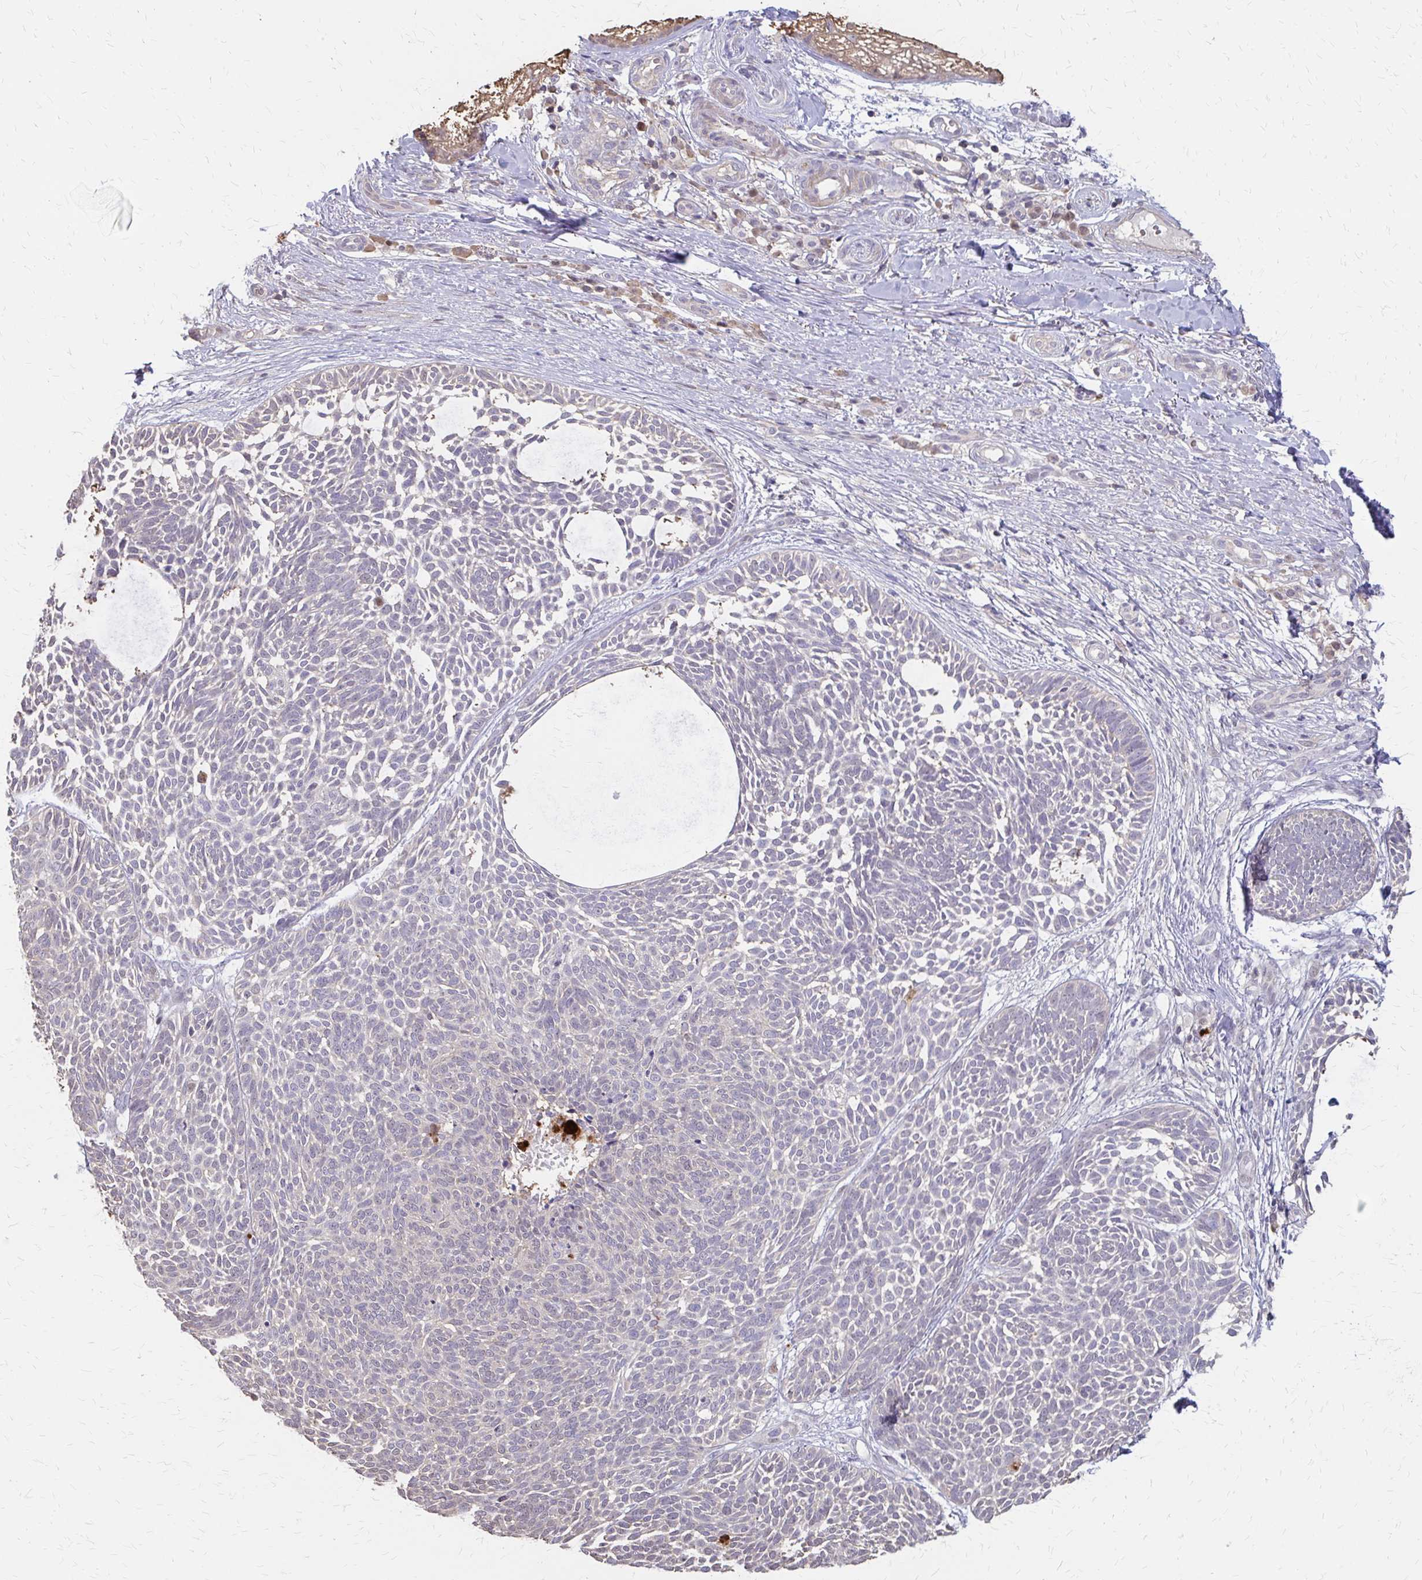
{"staining": {"intensity": "negative", "quantity": "none", "location": "none"}, "tissue": "skin cancer", "cell_type": "Tumor cells", "image_type": "cancer", "snomed": [{"axis": "morphology", "description": "Basal cell carcinoma"}, {"axis": "topography", "description": "Skin"}, {"axis": "topography", "description": "Skin of trunk"}], "caption": "An immunohistochemistry (IHC) image of skin cancer is shown. There is no staining in tumor cells of skin cancer.", "gene": "IFI44L", "patient": {"sex": "male", "age": 74}}